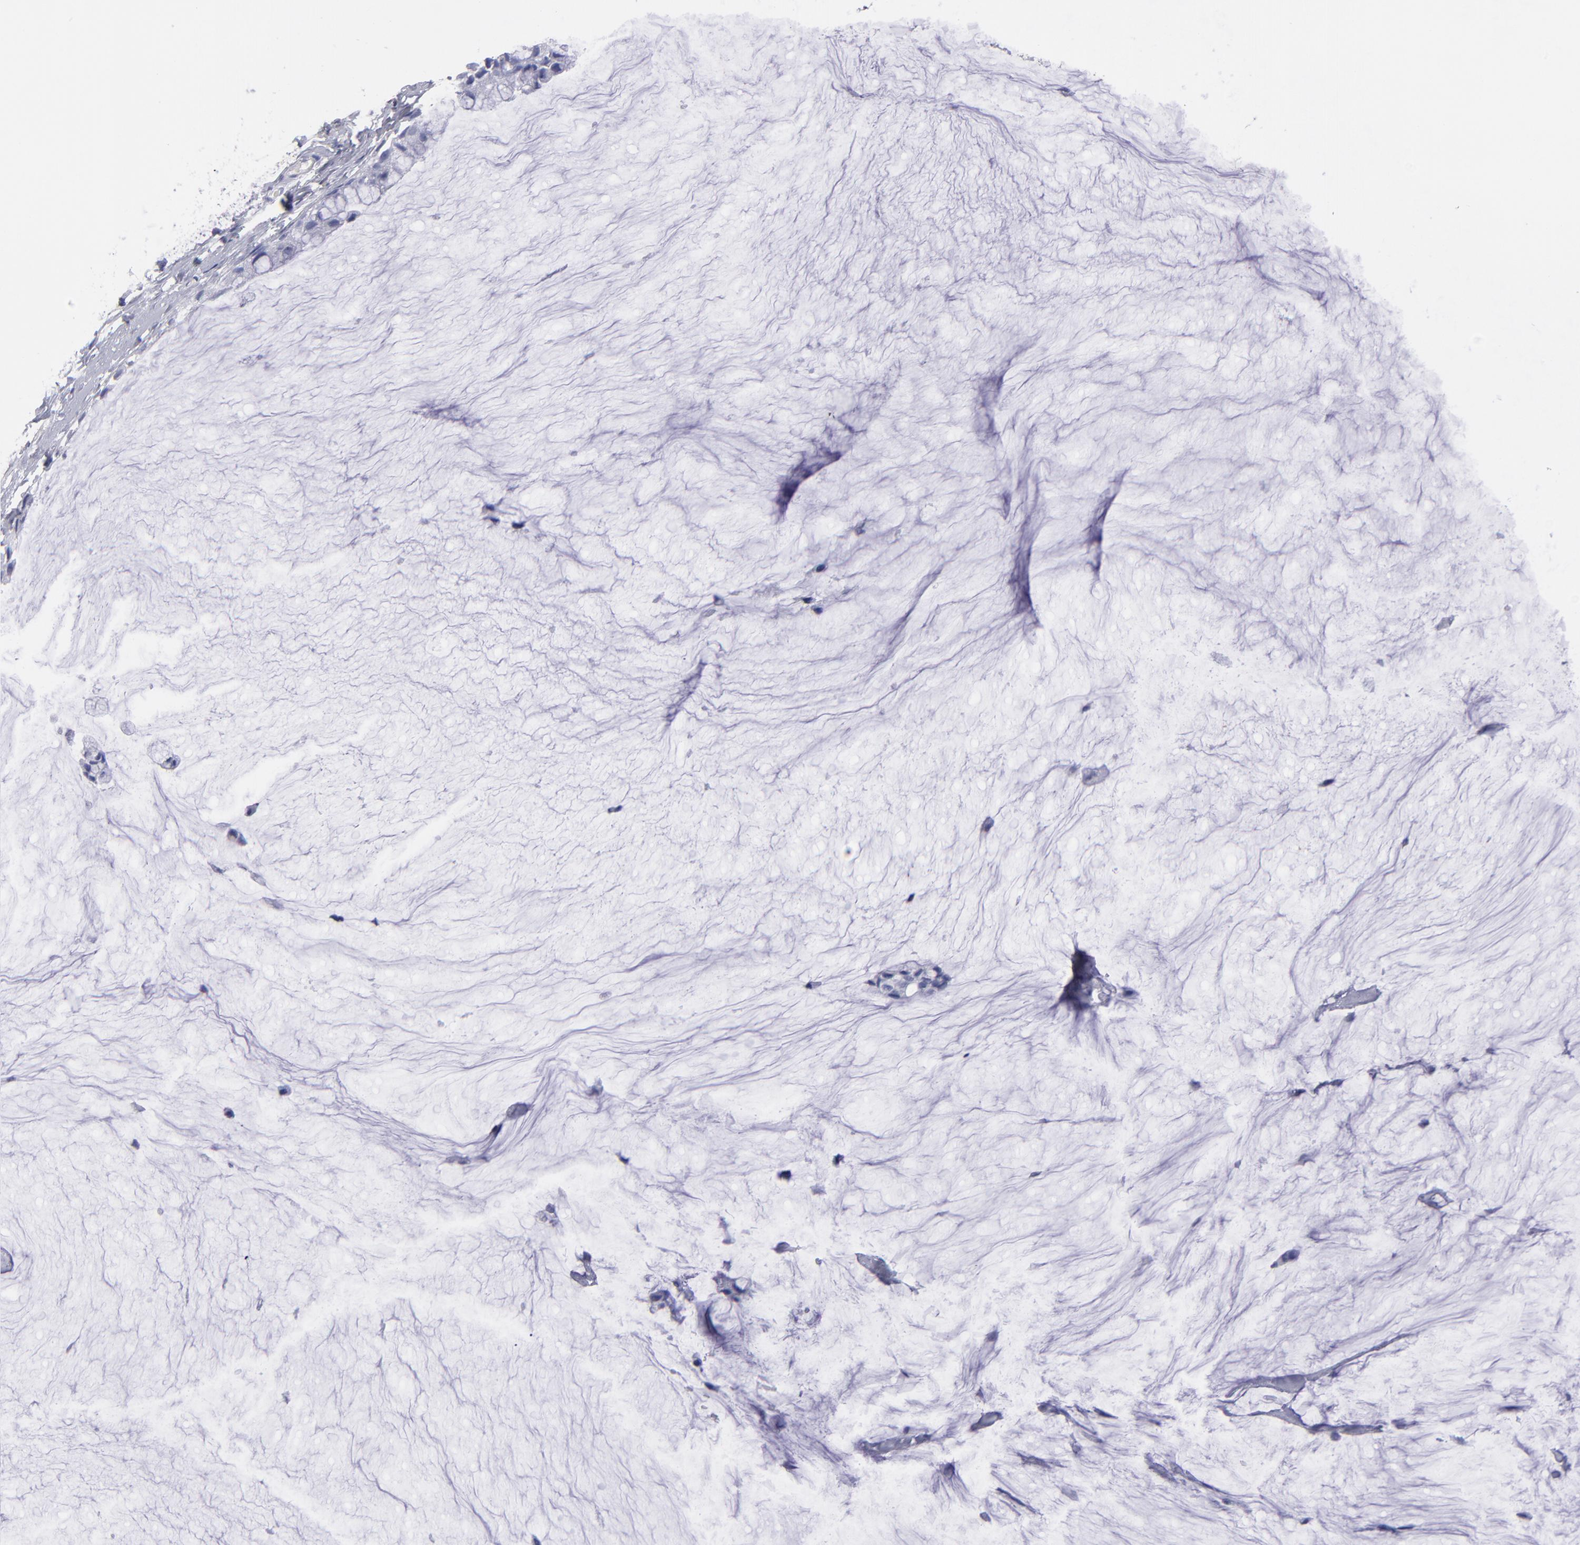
{"staining": {"intensity": "negative", "quantity": "none", "location": "none"}, "tissue": "ovarian cancer", "cell_type": "Tumor cells", "image_type": "cancer", "snomed": [{"axis": "morphology", "description": "Cystadenocarcinoma, mucinous, NOS"}, {"axis": "topography", "description": "Ovary"}], "caption": "Ovarian cancer was stained to show a protein in brown. There is no significant staining in tumor cells.", "gene": "MB", "patient": {"sex": "female", "age": 39}}